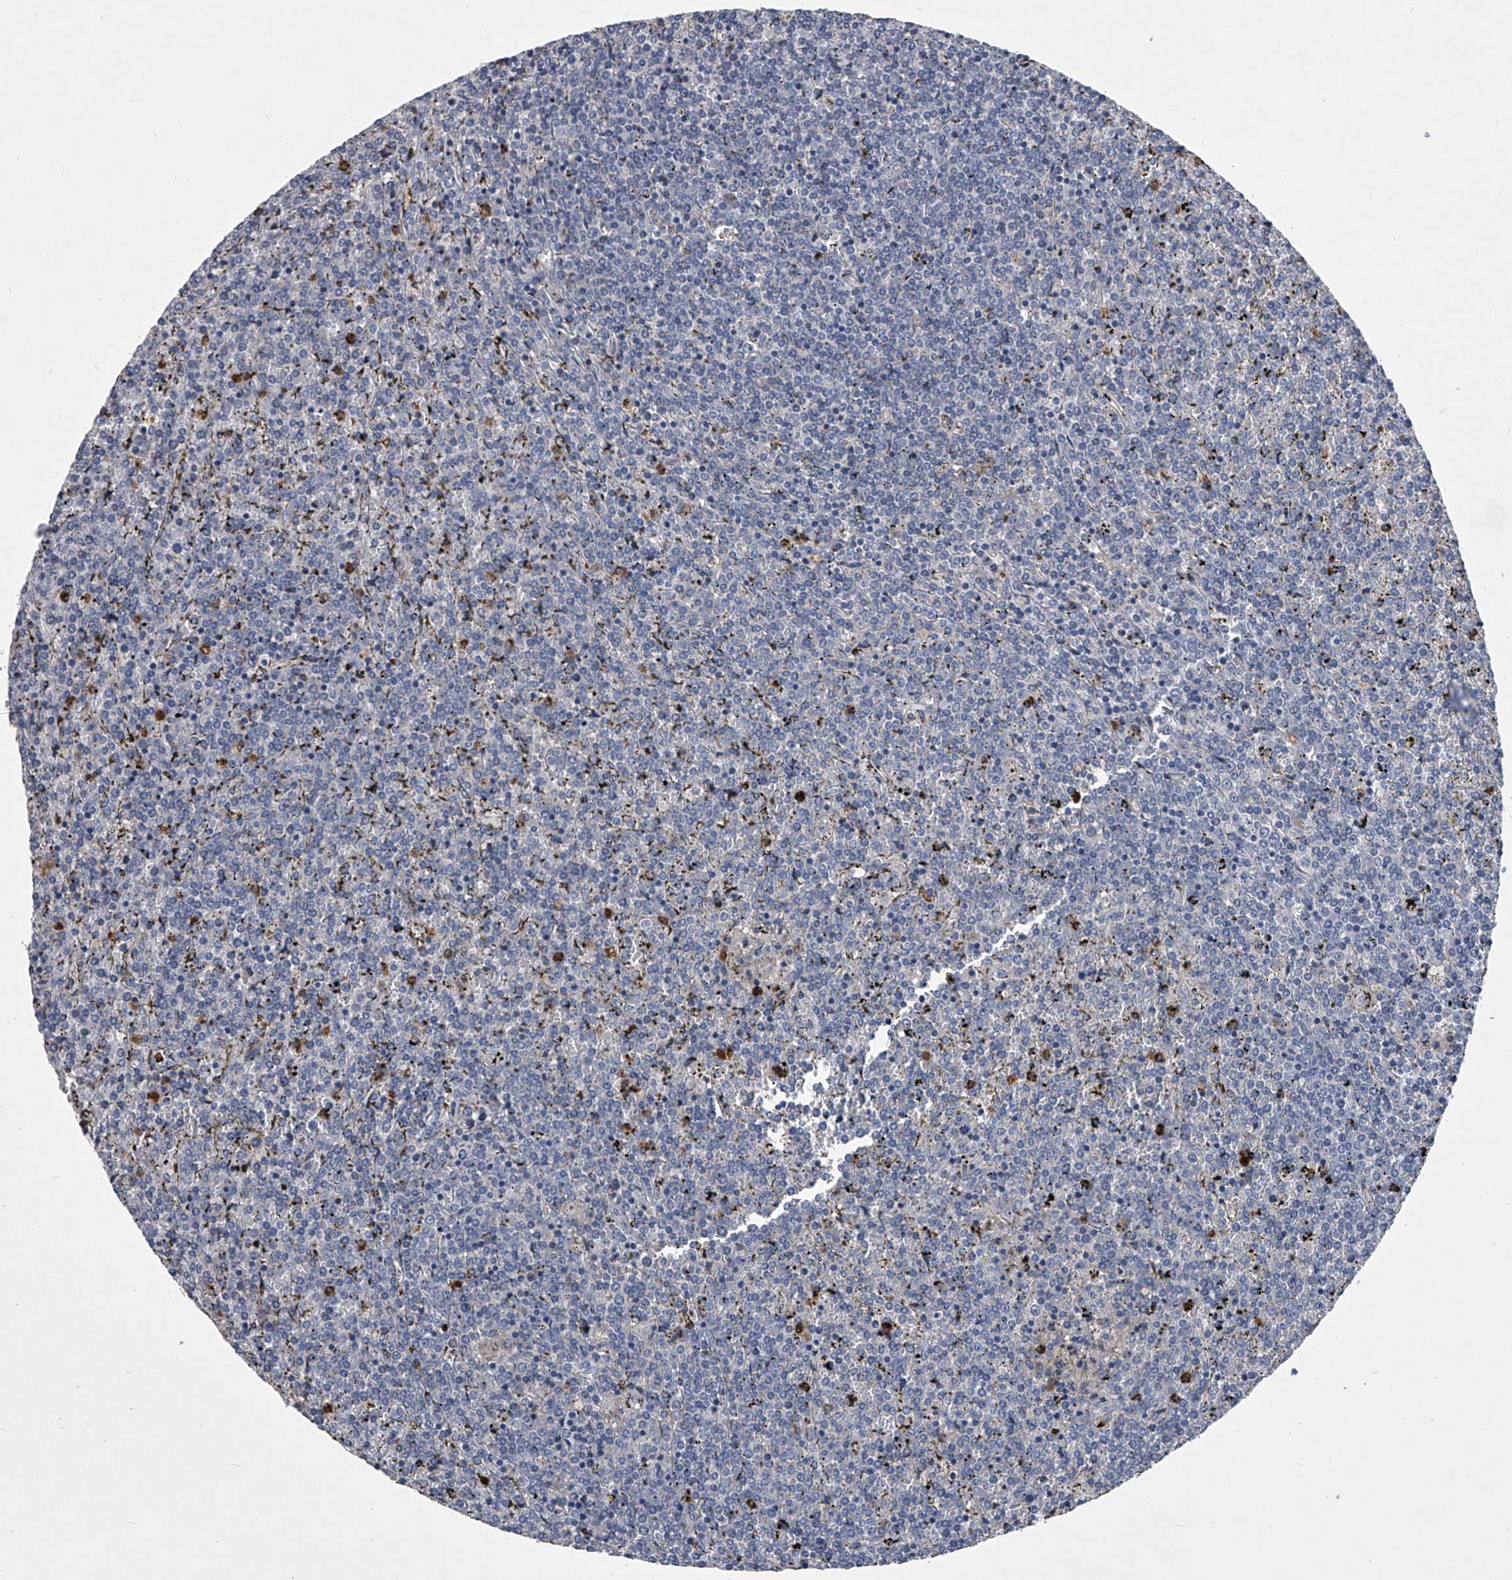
{"staining": {"intensity": "negative", "quantity": "none", "location": "none"}, "tissue": "lymphoma", "cell_type": "Tumor cells", "image_type": "cancer", "snomed": [{"axis": "morphology", "description": "Malignant lymphoma, non-Hodgkin's type, Low grade"}, {"axis": "topography", "description": "Spleen"}], "caption": "Tumor cells show no significant protein positivity in lymphoma. (Brightfield microscopy of DAB immunohistochemistry (IHC) at high magnification).", "gene": "CCR4", "patient": {"sex": "female", "age": 19}}